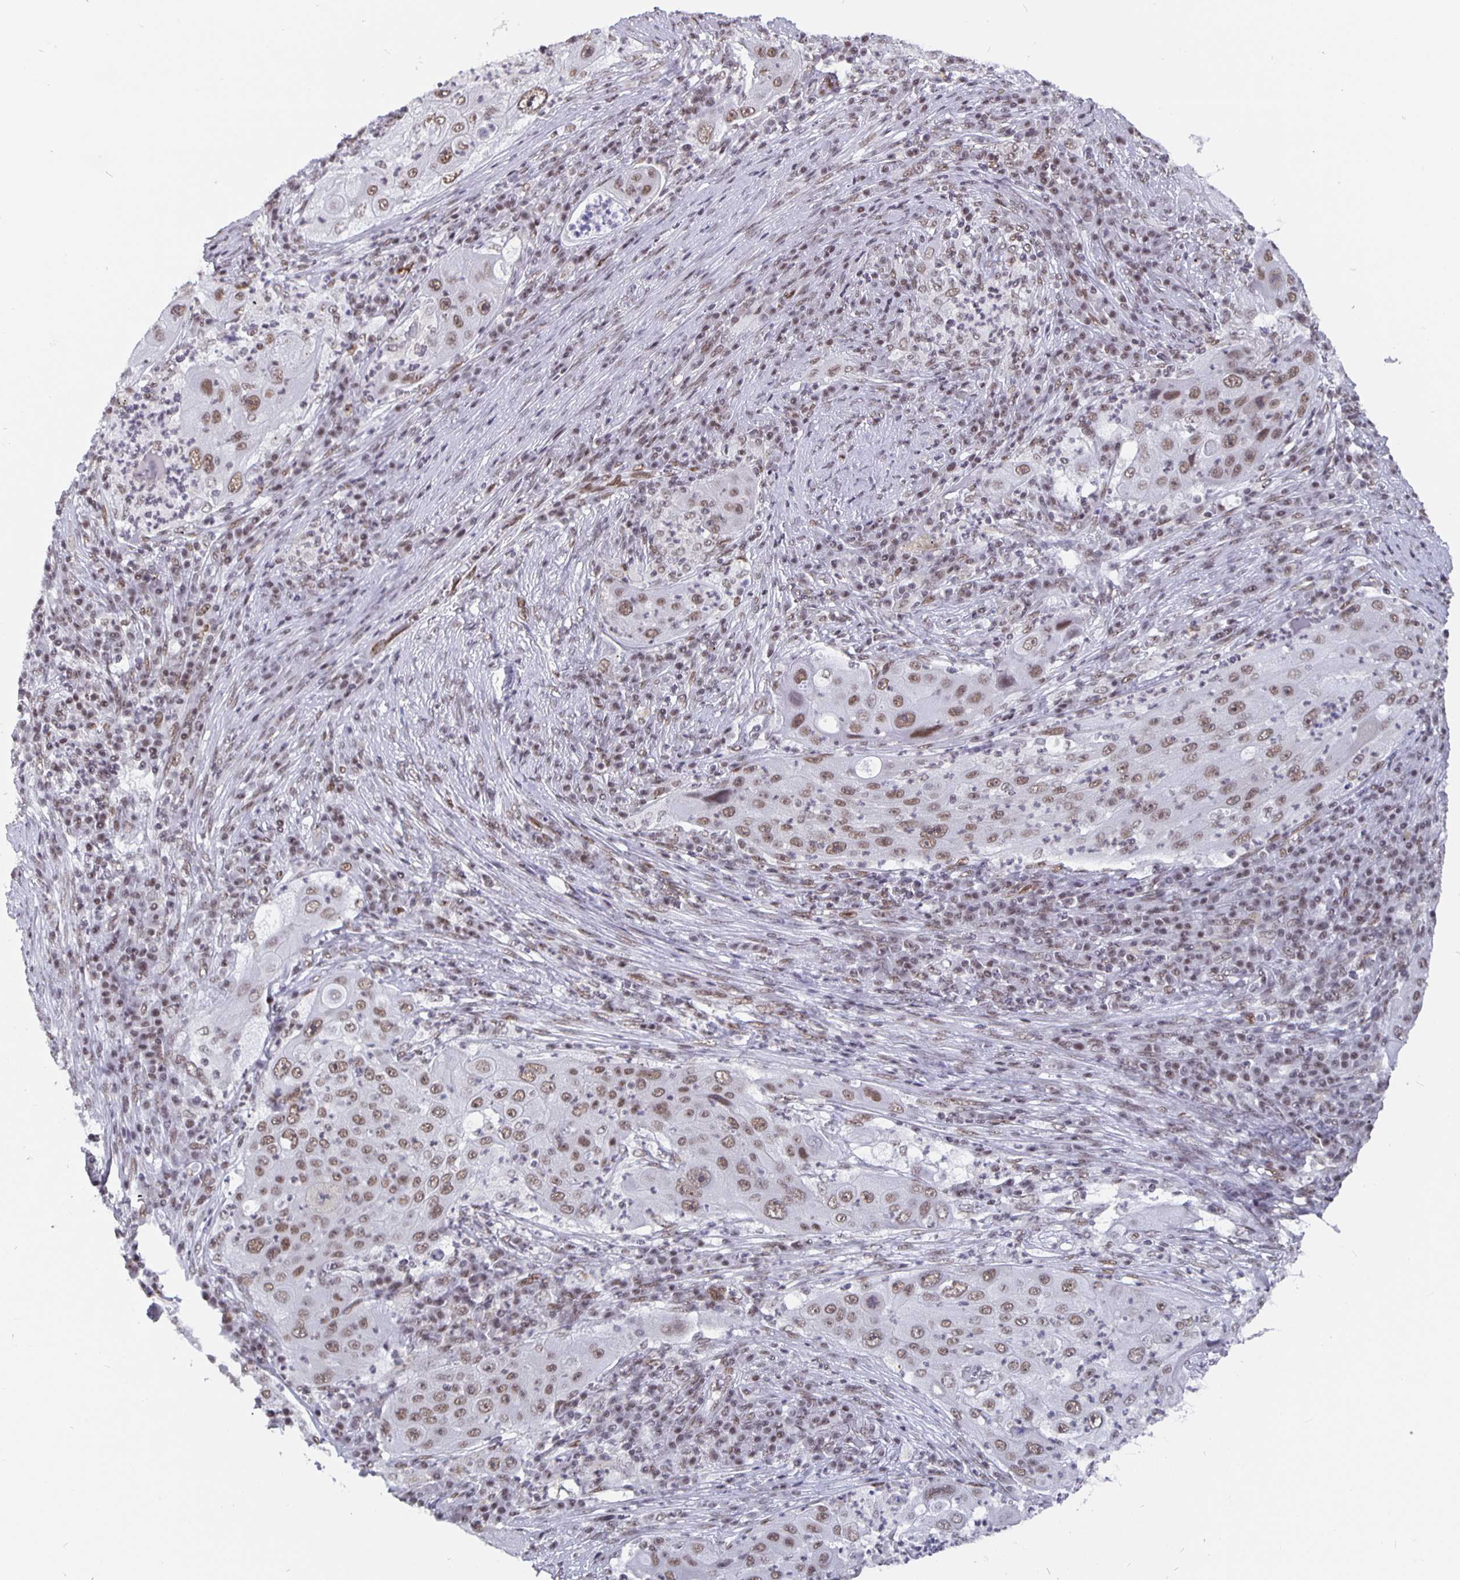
{"staining": {"intensity": "moderate", "quantity": ">75%", "location": "nuclear"}, "tissue": "lung cancer", "cell_type": "Tumor cells", "image_type": "cancer", "snomed": [{"axis": "morphology", "description": "Squamous cell carcinoma, NOS"}, {"axis": "topography", "description": "Lung"}], "caption": "Tumor cells show moderate nuclear staining in about >75% of cells in lung cancer.", "gene": "PBX2", "patient": {"sex": "female", "age": 59}}